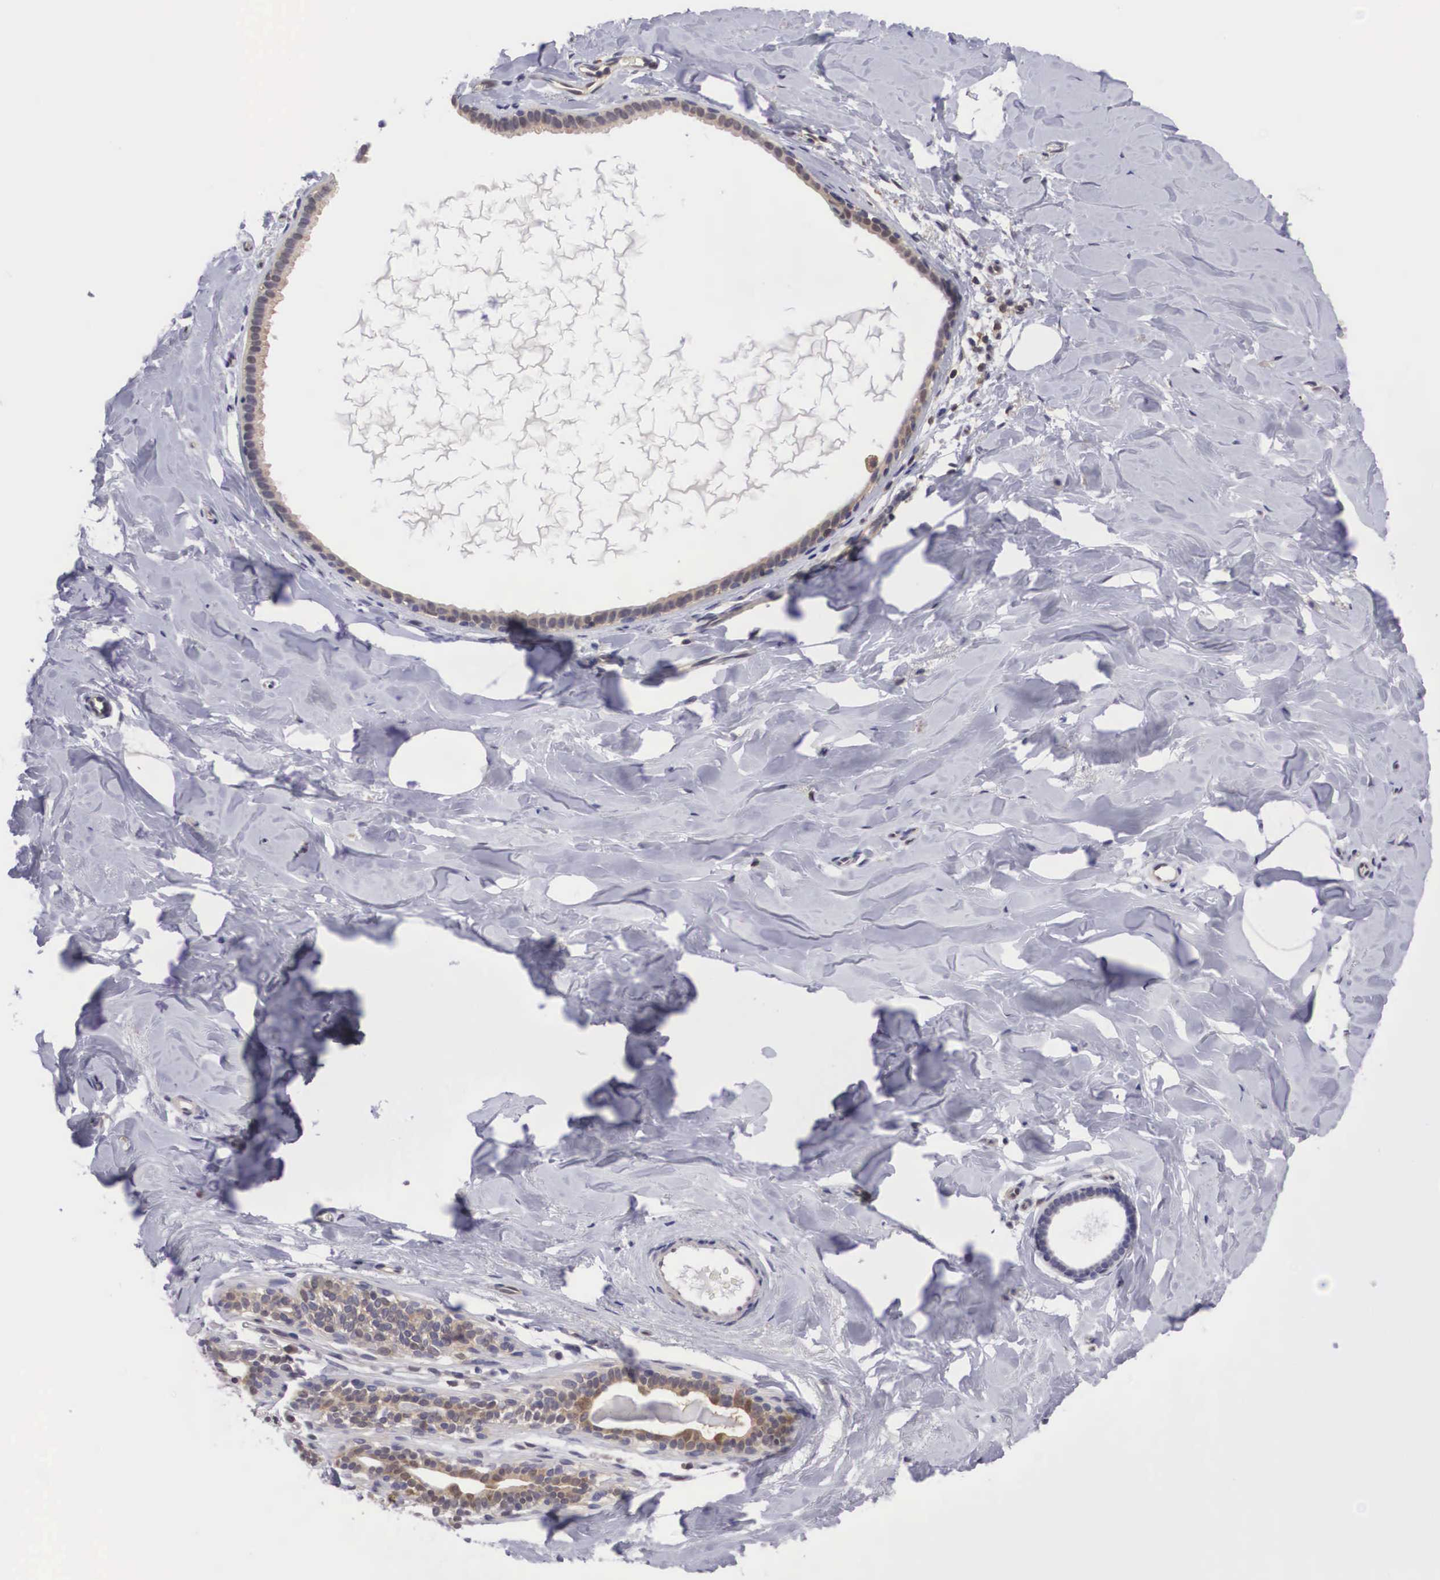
{"staining": {"intensity": "negative", "quantity": "none", "location": "none"}, "tissue": "breast", "cell_type": "Adipocytes", "image_type": "normal", "snomed": [{"axis": "morphology", "description": "Normal tissue, NOS"}, {"axis": "topography", "description": "Breast"}], "caption": "Immunohistochemistry micrograph of unremarkable breast: breast stained with DAB shows no significant protein expression in adipocytes. (Brightfield microscopy of DAB (3,3'-diaminobenzidine) immunohistochemistry (IHC) at high magnification).", "gene": "ADSL", "patient": {"sex": "female", "age": 54}}